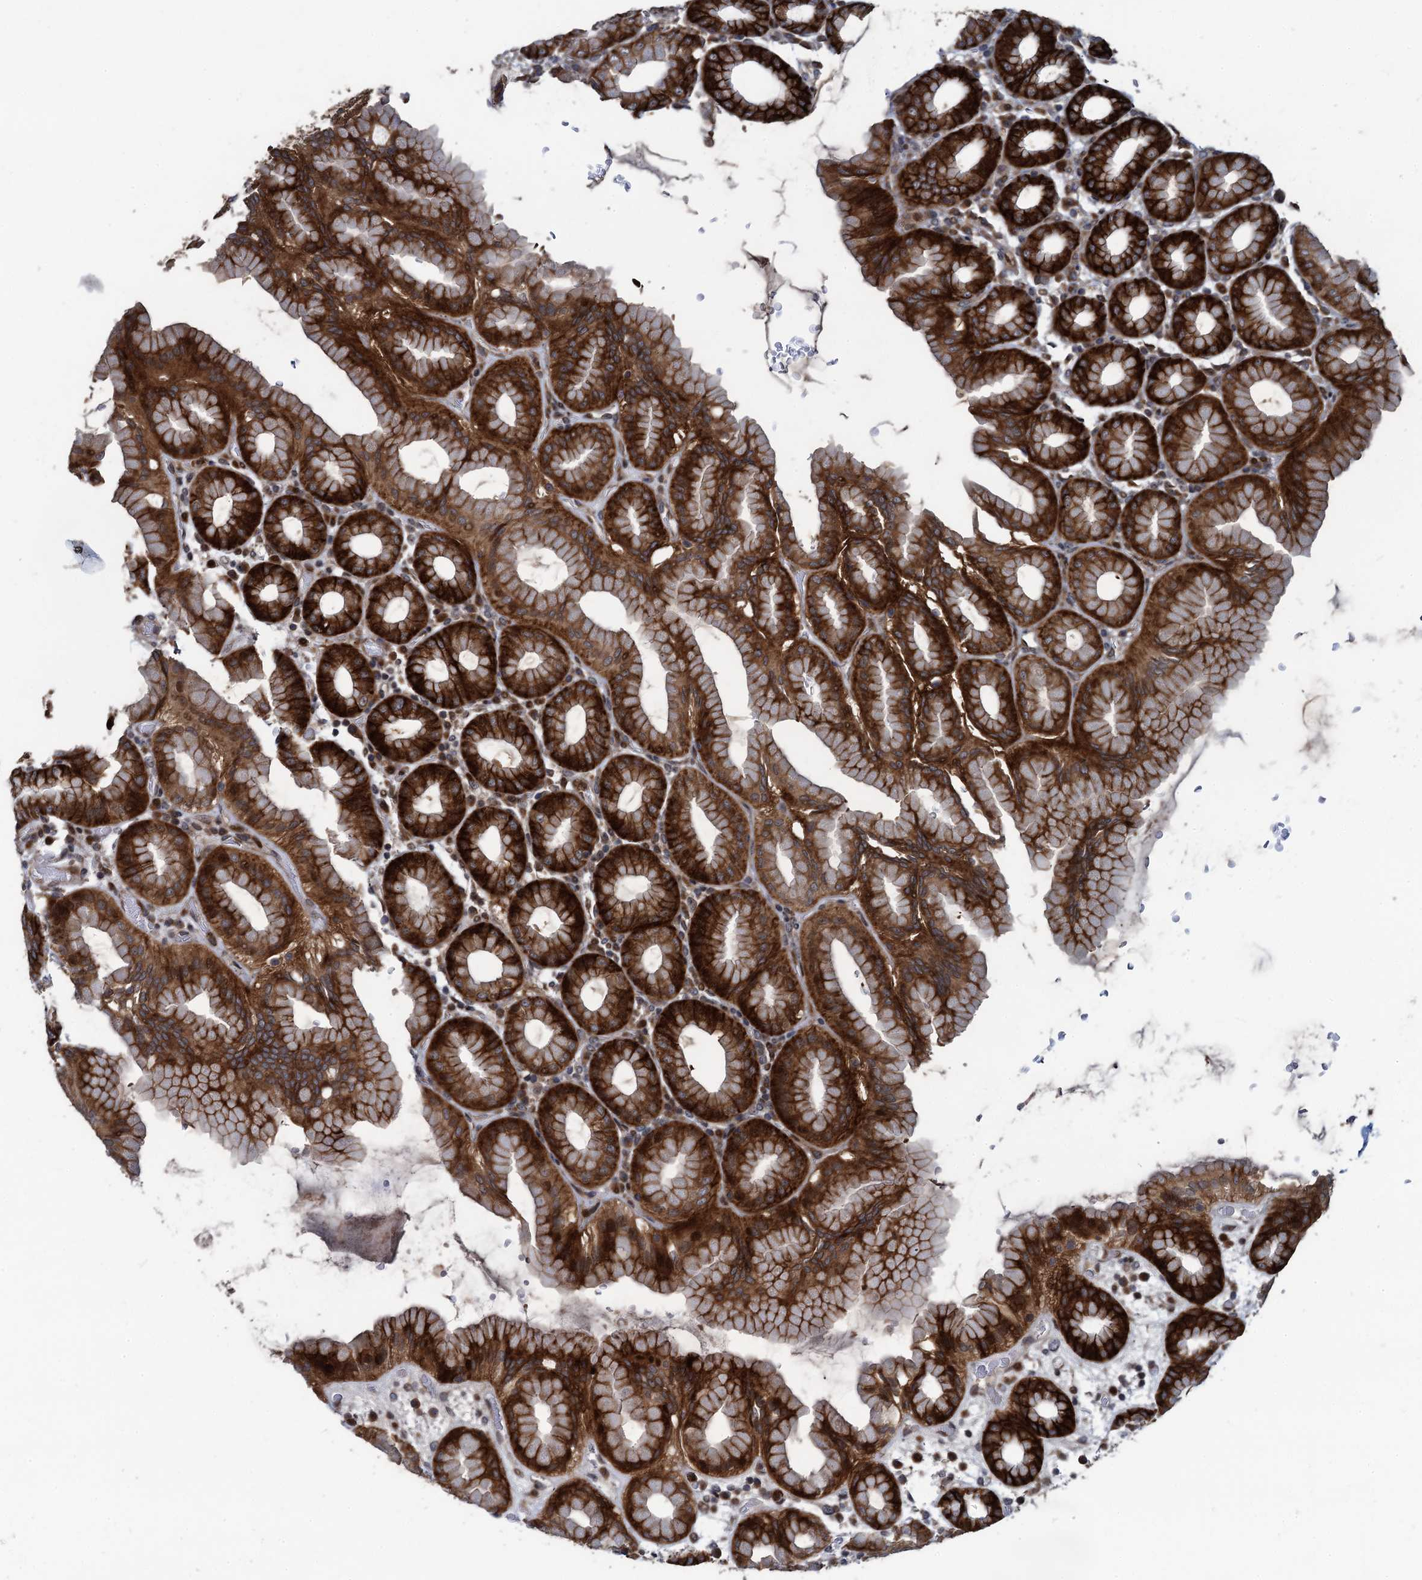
{"staining": {"intensity": "strong", "quantity": ">75%", "location": "cytoplasmic/membranous"}, "tissue": "stomach", "cell_type": "Glandular cells", "image_type": "normal", "snomed": [{"axis": "morphology", "description": "Normal tissue, NOS"}, {"axis": "topography", "description": "Stomach, upper"}], "caption": "Stomach stained with a brown dye exhibits strong cytoplasmic/membranous positive staining in approximately >75% of glandular cells.", "gene": "ATOSA", "patient": {"sex": "male", "age": 68}}